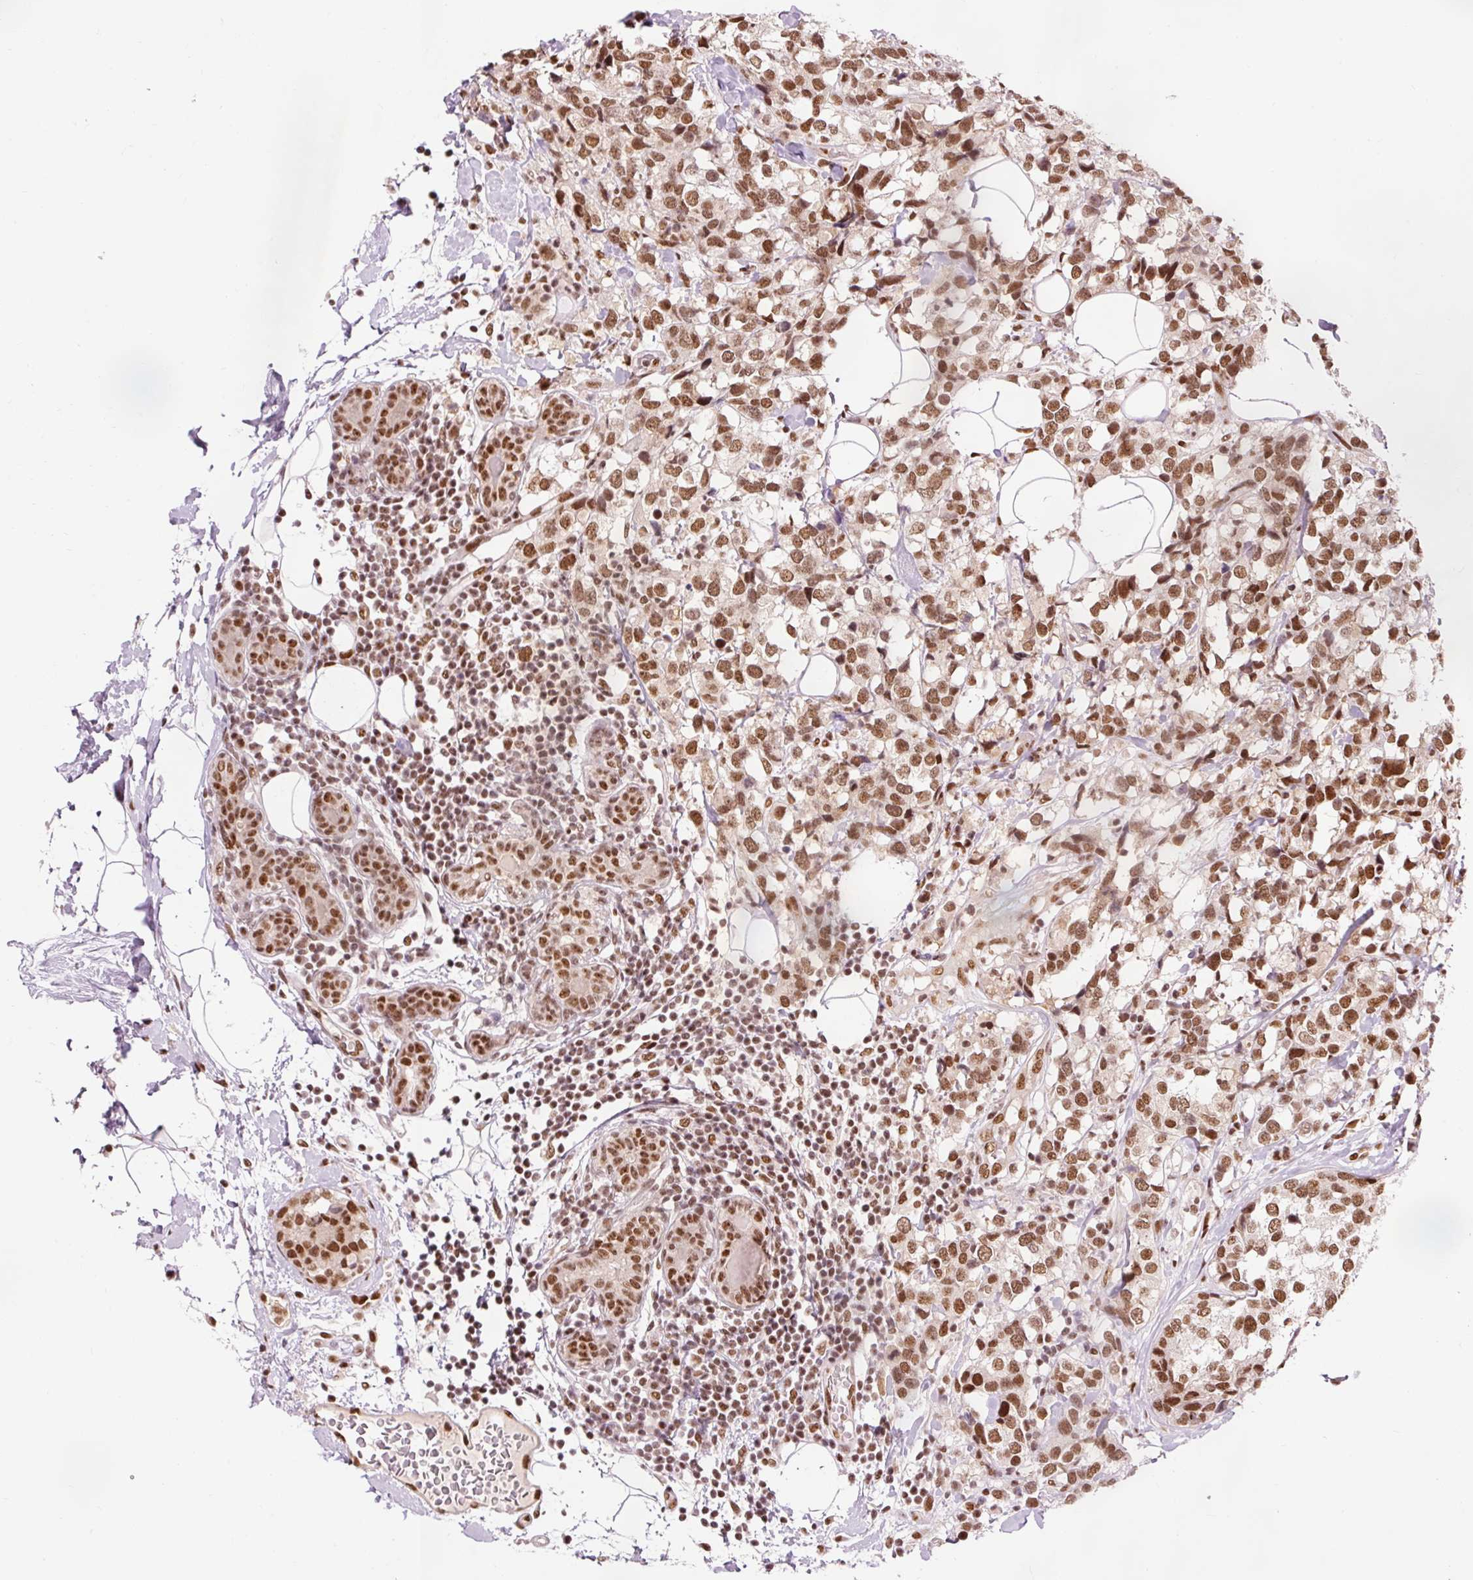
{"staining": {"intensity": "moderate", "quantity": ">75%", "location": "nuclear"}, "tissue": "breast cancer", "cell_type": "Tumor cells", "image_type": "cancer", "snomed": [{"axis": "morphology", "description": "Lobular carcinoma"}, {"axis": "topography", "description": "Breast"}], "caption": "Immunohistochemistry (IHC) image of human breast cancer (lobular carcinoma) stained for a protein (brown), which exhibits medium levels of moderate nuclear positivity in approximately >75% of tumor cells.", "gene": "ZBTB44", "patient": {"sex": "female", "age": 59}}